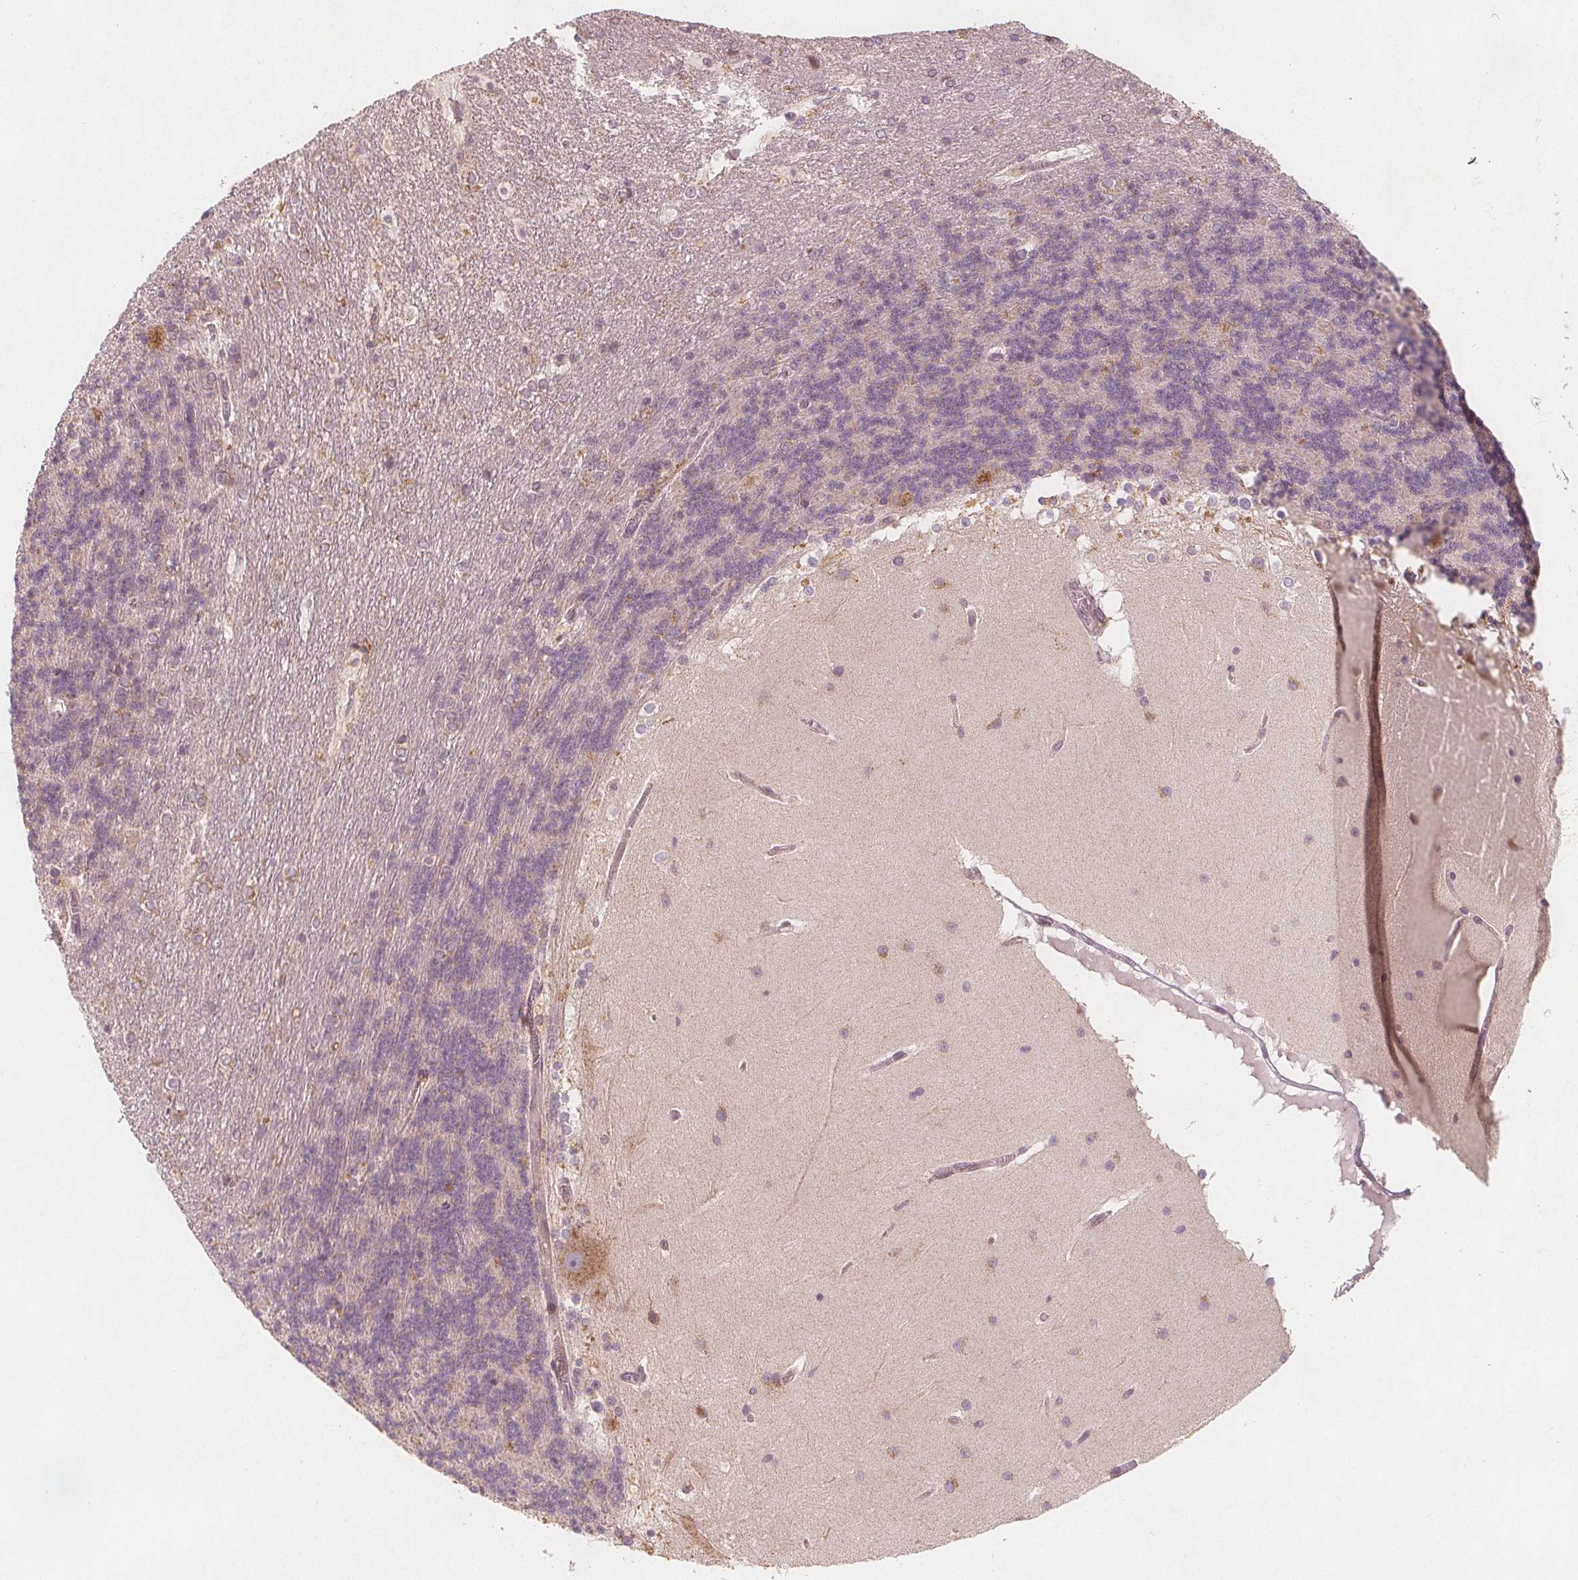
{"staining": {"intensity": "negative", "quantity": "none", "location": "none"}, "tissue": "cerebellum", "cell_type": "Cells in granular layer", "image_type": "normal", "snomed": [{"axis": "morphology", "description": "Normal tissue, NOS"}, {"axis": "topography", "description": "Cerebellum"}], "caption": "IHC histopathology image of normal cerebellum: human cerebellum stained with DAB shows no significant protein staining in cells in granular layer. (Brightfield microscopy of DAB IHC at high magnification).", "gene": "NCSTN", "patient": {"sex": "female", "age": 19}}